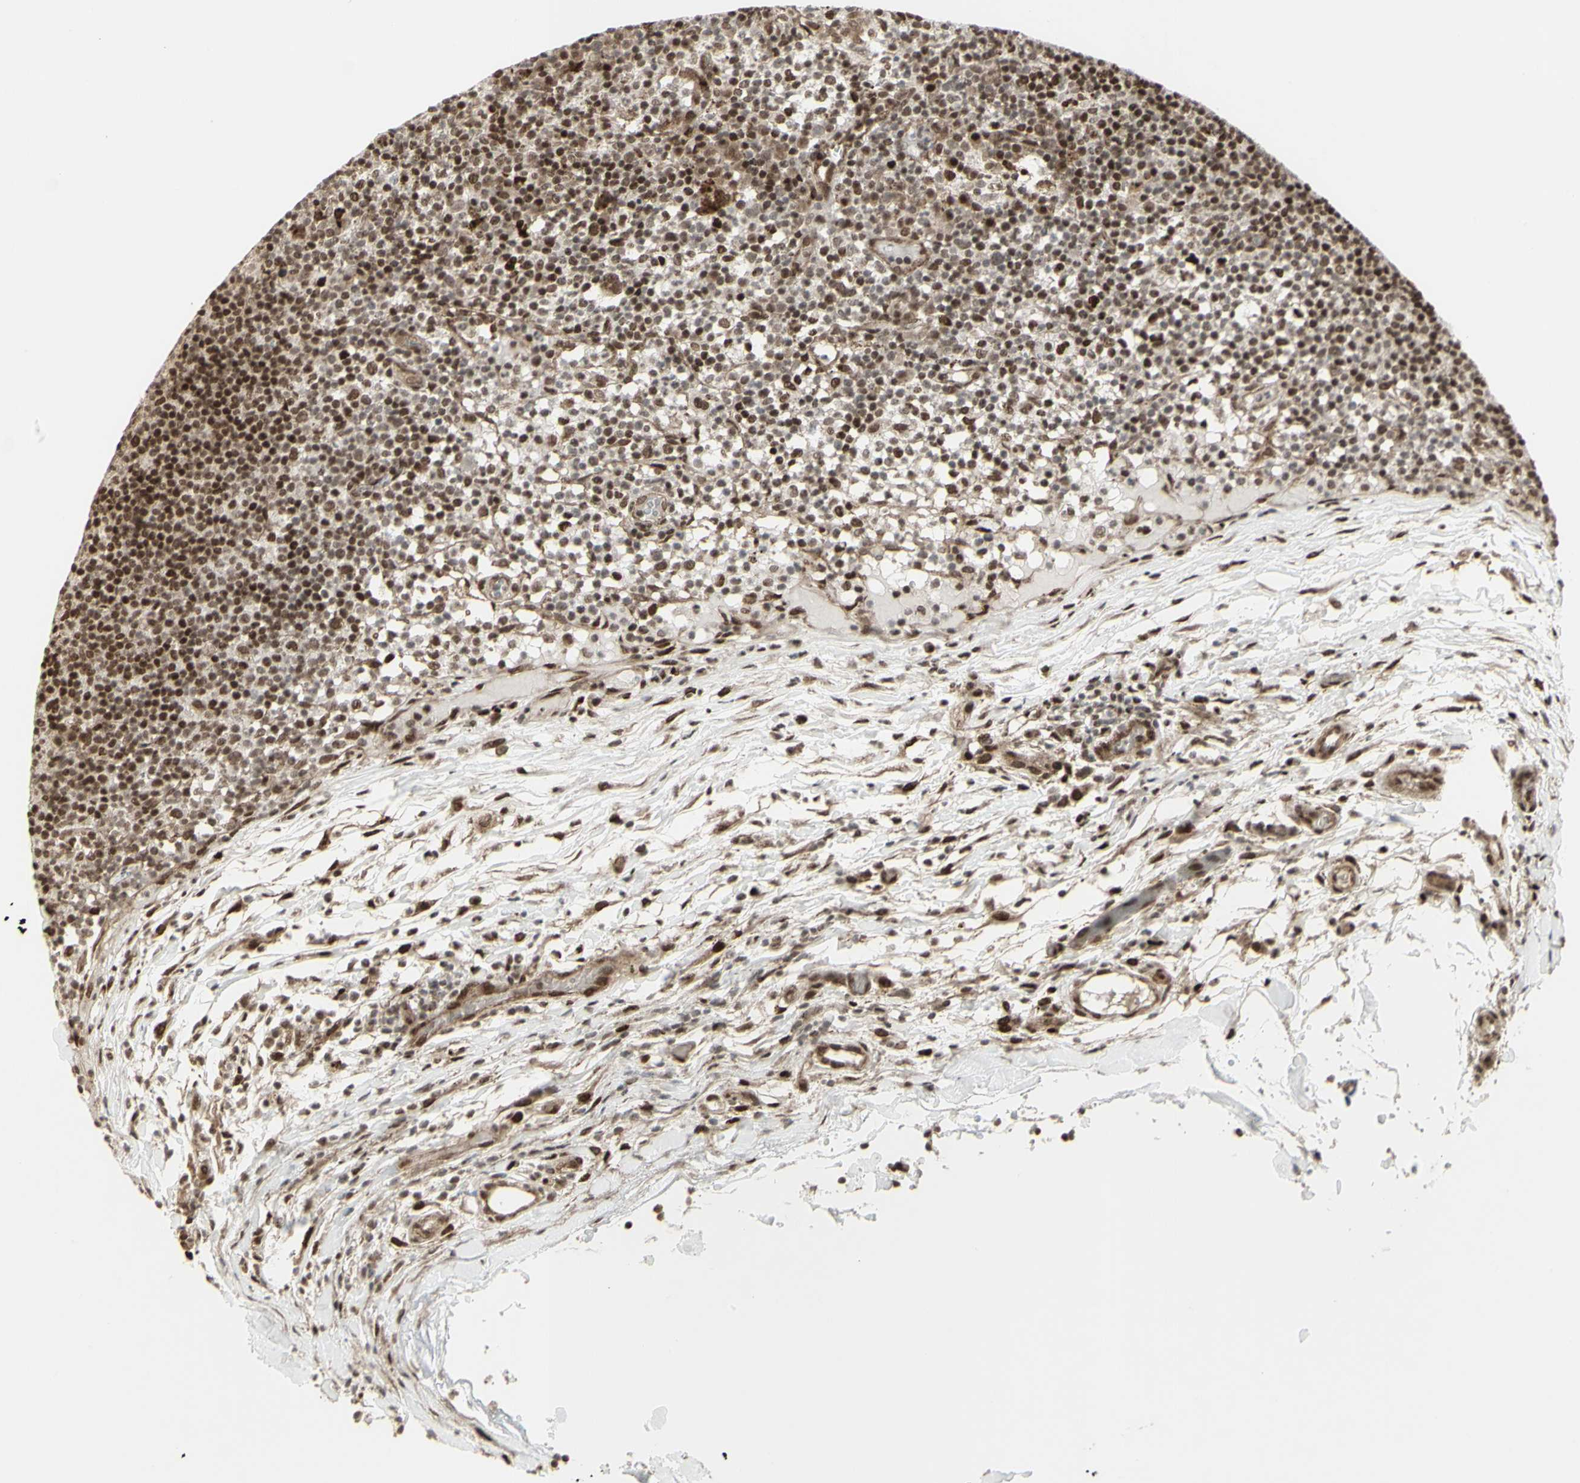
{"staining": {"intensity": "moderate", "quantity": ">75%", "location": "nuclear"}, "tissue": "lymph node", "cell_type": "Germinal center cells", "image_type": "normal", "snomed": [{"axis": "morphology", "description": "Normal tissue, NOS"}, {"axis": "morphology", "description": "Inflammation, NOS"}, {"axis": "topography", "description": "Lymph node"}], "caption": "IHC histopathology image of normal lymph node: lymph node stained using IHC reveals medium levels of moderate protein expression localized specifically in the nuclear of germinal center cells, appearing as a nuclear brown color.", "gene": "CBX1", "patient": {"sex": "male", "age": 55}}